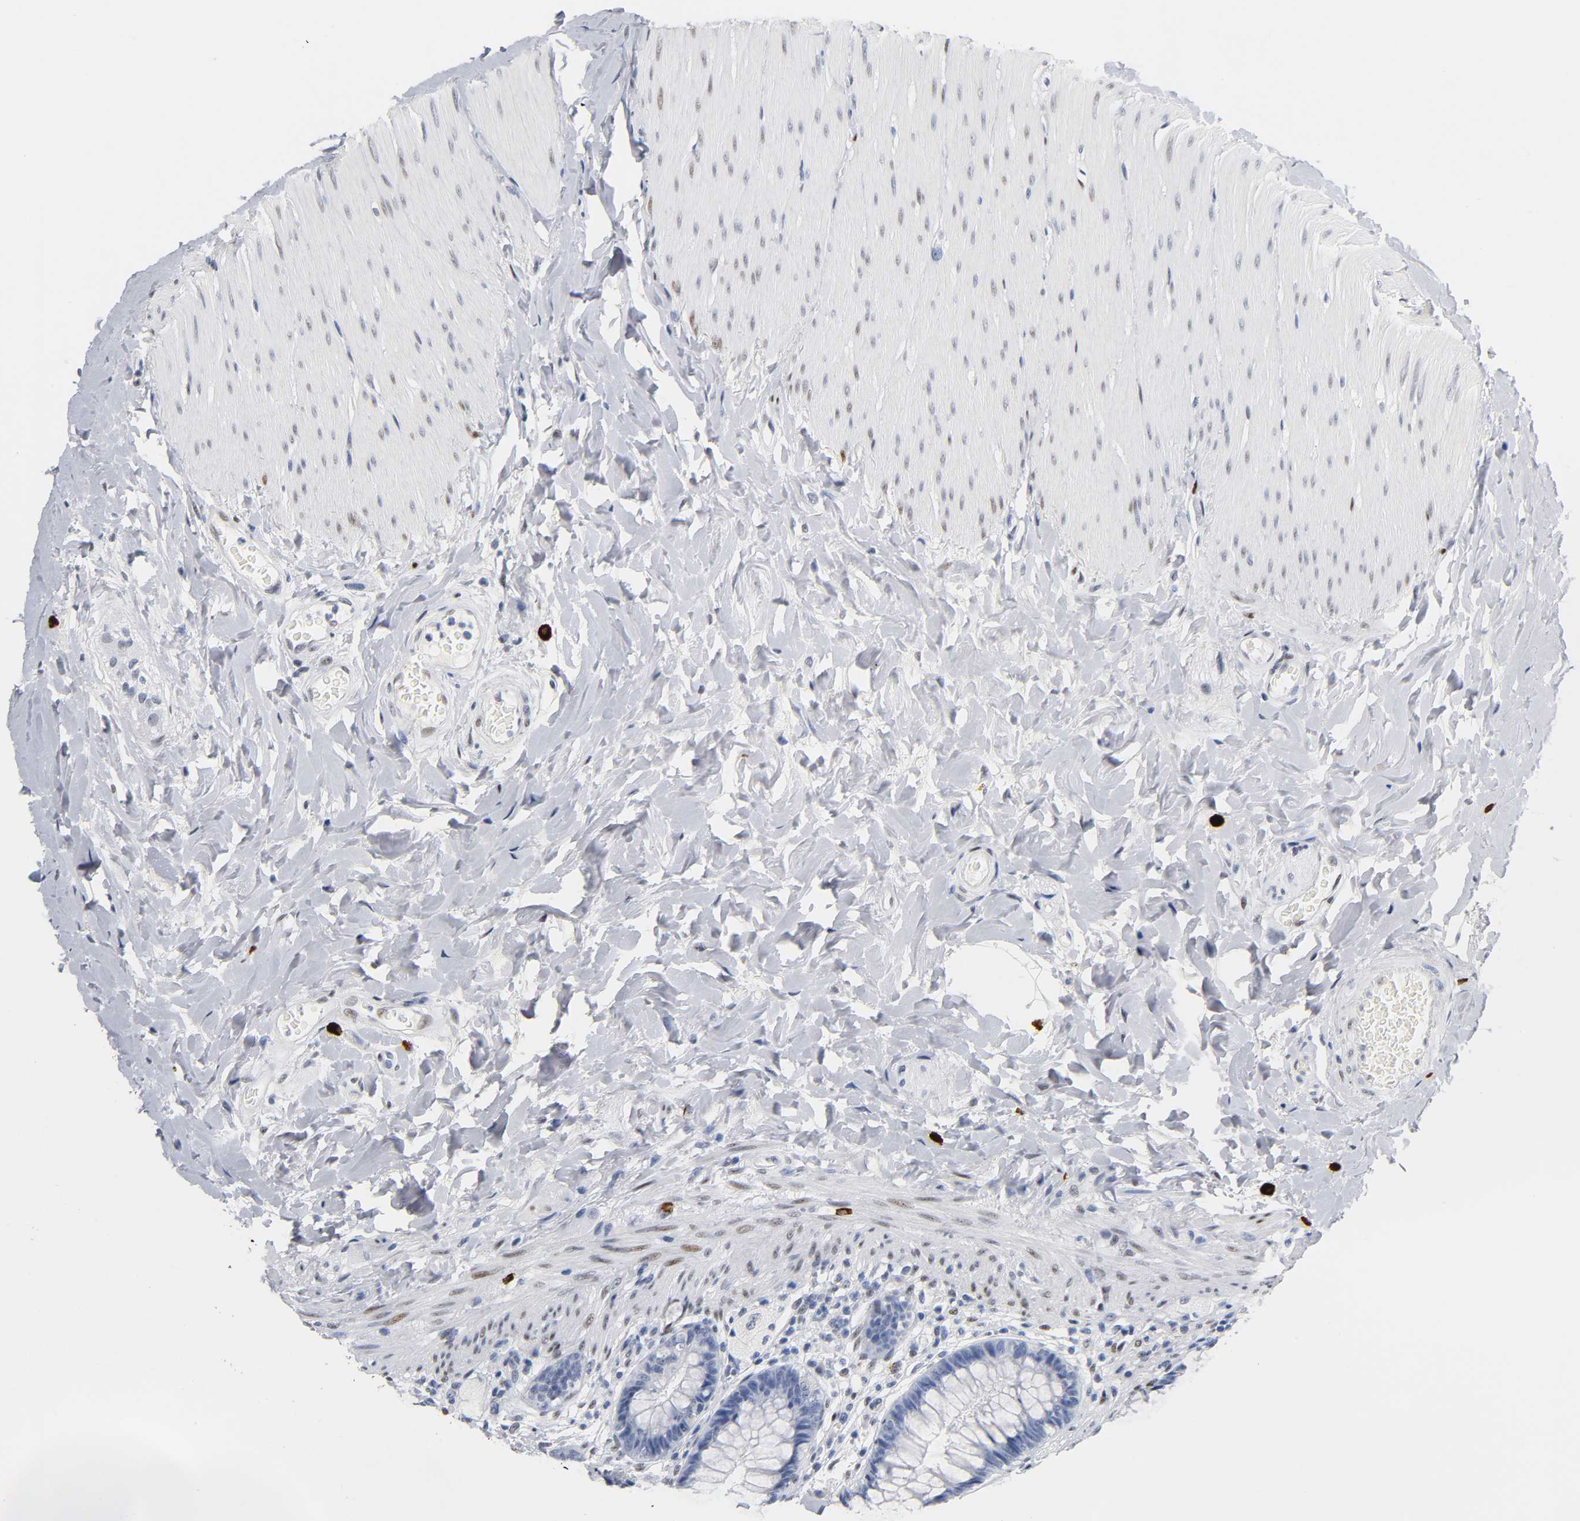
{"staining": {"intensity": "negative", "quantity": "none", "location": "none"}, "tissue": "rectum", "cell_type": "Glandular cells", "image_type": "normal", "snomed": [{"axis": "morphology", "description": "Normal tissue, NOS"}, {"axis": "topography", "description": "Rectum"}], "caption": "High magnification brightfield microscopy of unremarkable rectum stained with DAB (3,3'-diaminobenzidine) (brown) and counterstained with hematoxylin (blue): glandular cells show no significant staining. (DAB (3,3'-diaminobenzidine) immunohistochemistry (IHC) visualized using brightfield microscopy, high magnification).", "gene": "NAB2", "patient": {"sex": "female", "age": 46}}